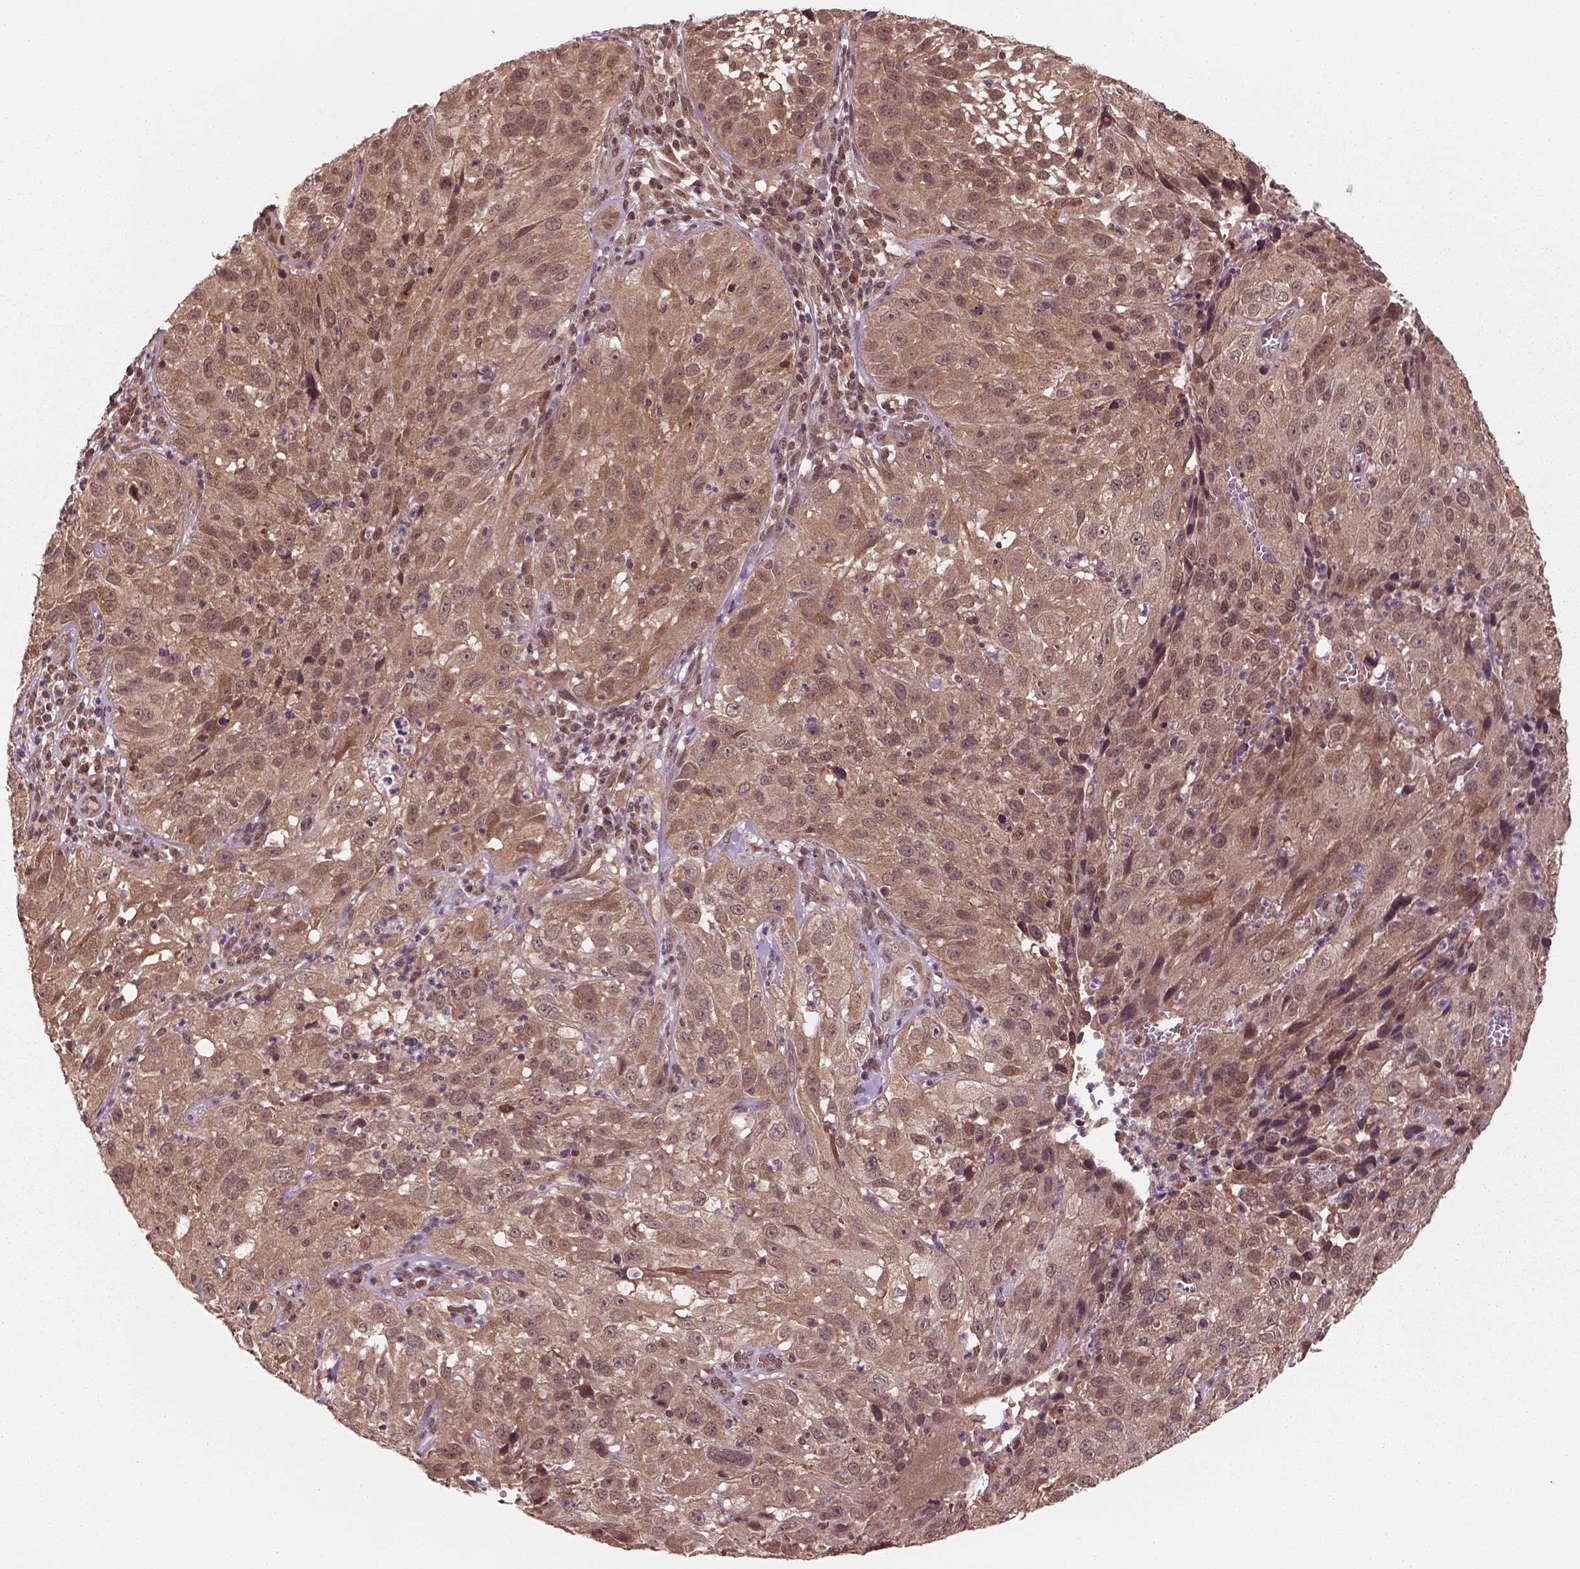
{"staining": {"intensity": "moderate", "quantity": ">75%", "location": "cytoplasmic/membranous"}, "tissue": "cervical cancer", "cell_type": "Tumor cells", "image_type": "cancer", "snomed": [{"axis": "morphology", "description": "Squamous cell carcinoma, NOS"}, {"axis": "topography", "description": "Cervix"}], "caption": "Cervical cancer (squamous cell carcinoma) stained for a protein (brown) reveals moderate cytoplasmic/membranous positive expression in about >75% of tumor cells.", "gene": "NUDT9", "patient": {"sex": "female", "age": 32}}